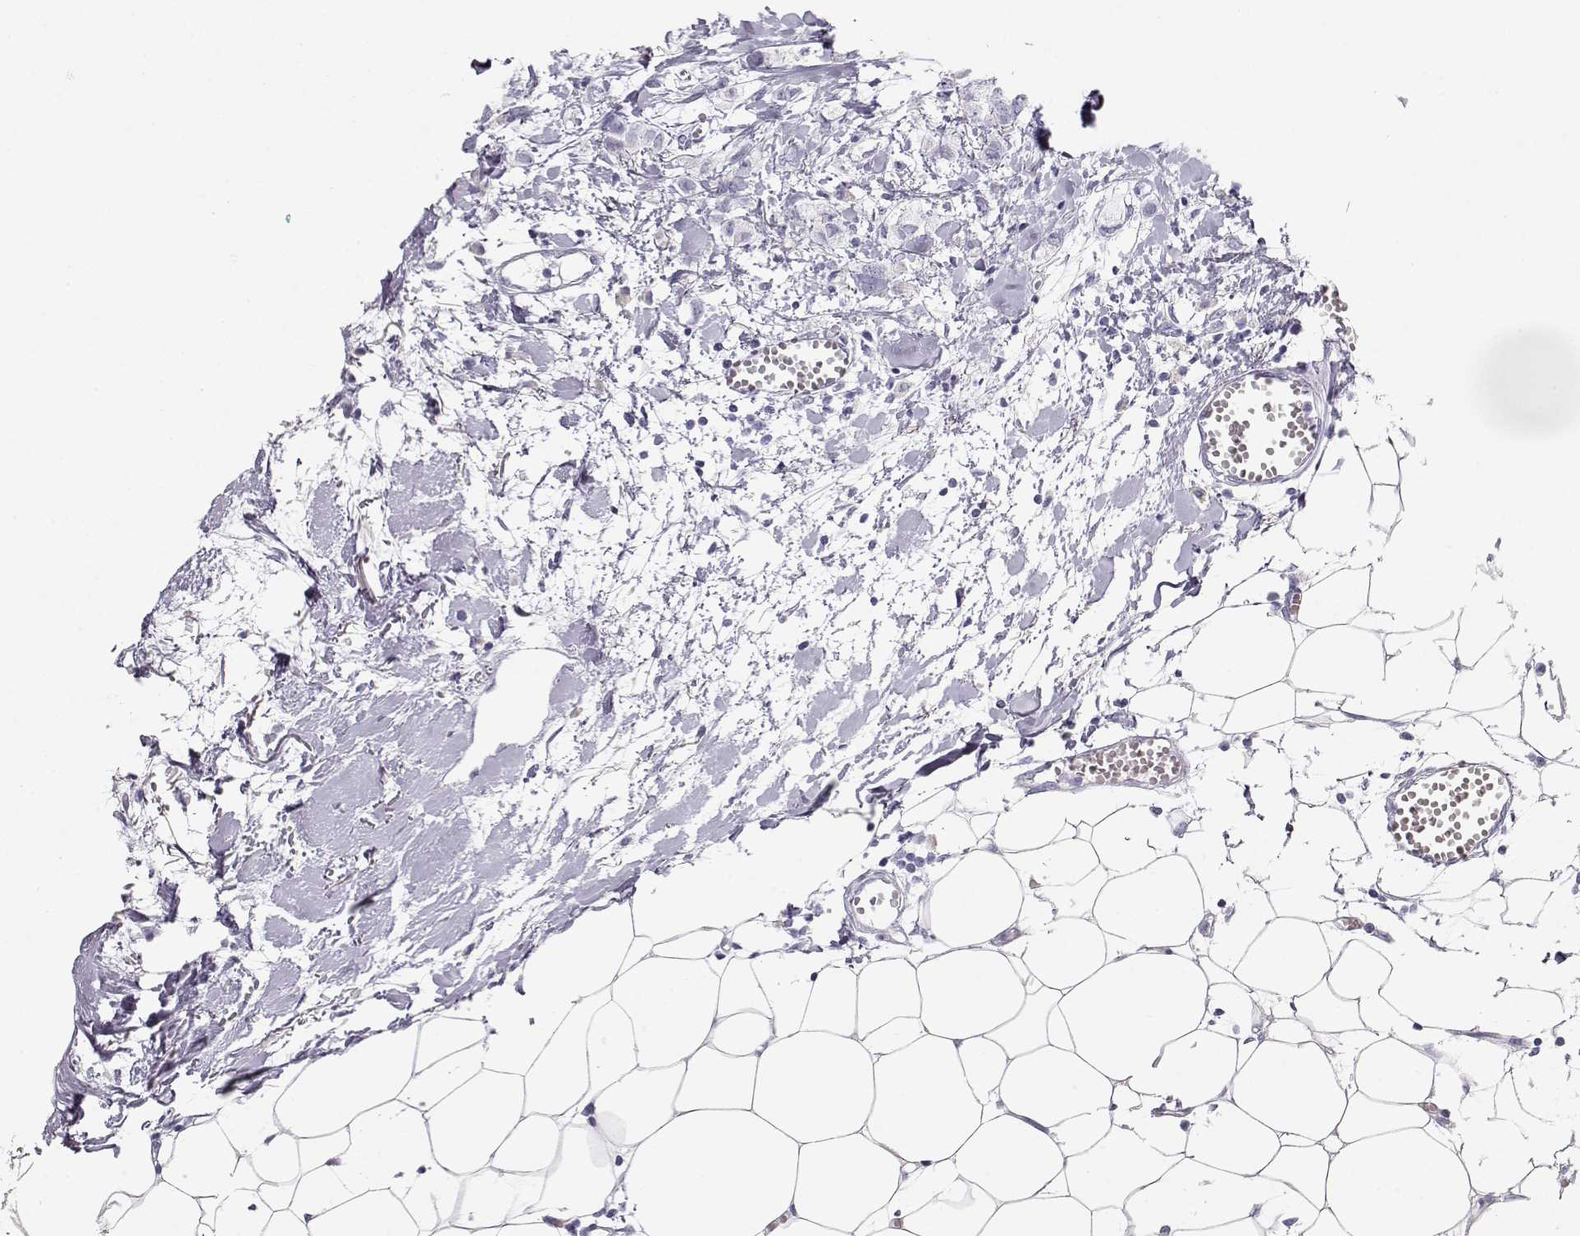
{"staining": {"intensity": "negative", "quantity": "none", "location": "none"}, "tissue": "breast cancer", "cell_type": "Tumor cells", "image_type": "cancer", "snomed": [{"axis": "morphology", "description": "Duct carcinoma"}, {"axis": "topography", "description": "Breast"}], "caption": "Immunohistochemical staining of invasive ductal carcinoma (breast) exhibits no significant staining in tumor cells. The staining is performed using DAB brown chromogen with nuclei counter-stained in using hematoxylin.", "gene": "MAGEC1", "patient": {"sex": "female", "age": 85}}